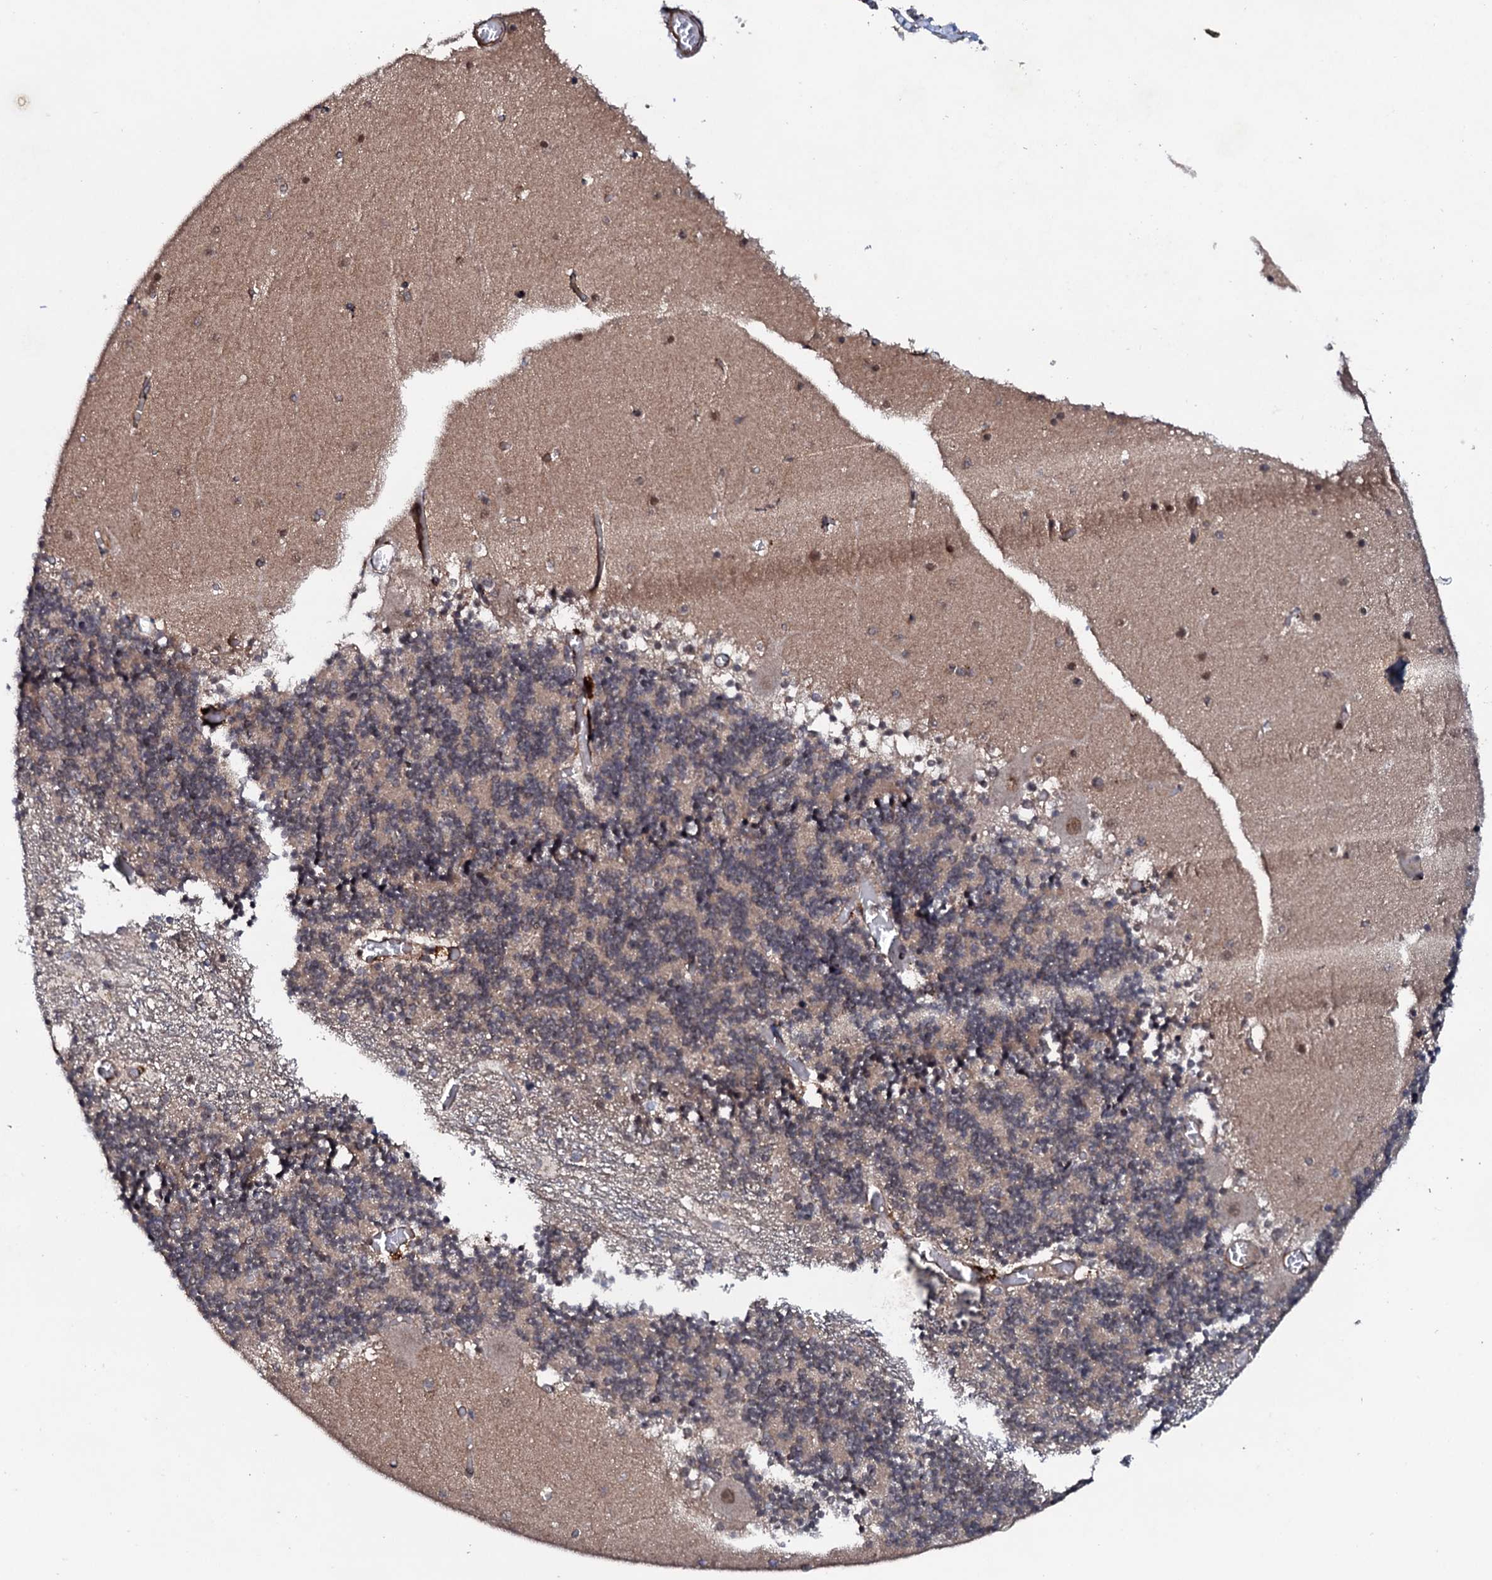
{"staining": {"intensity": "weak", "quantity": "25%-75%", "location": "cytoplasmic/membranous"}, "tissue": "cerebellum", "cell_type": "Cells in granular layer", "image_type": "normal", "snomed": [{"axis": "morphology", "description": "Normal tissue, NOS"}, {"axis": "topography", "description": "Cerebellum"}], "caption": "Immunohistochemistry of unremarkable human cerebellum displays low levels of weak cytoplasmic/membranous positivity in about 25%-75% of cells in granular layer.", "gene": "FAM111A", "patient": {"sex": "female", "age": 28}}